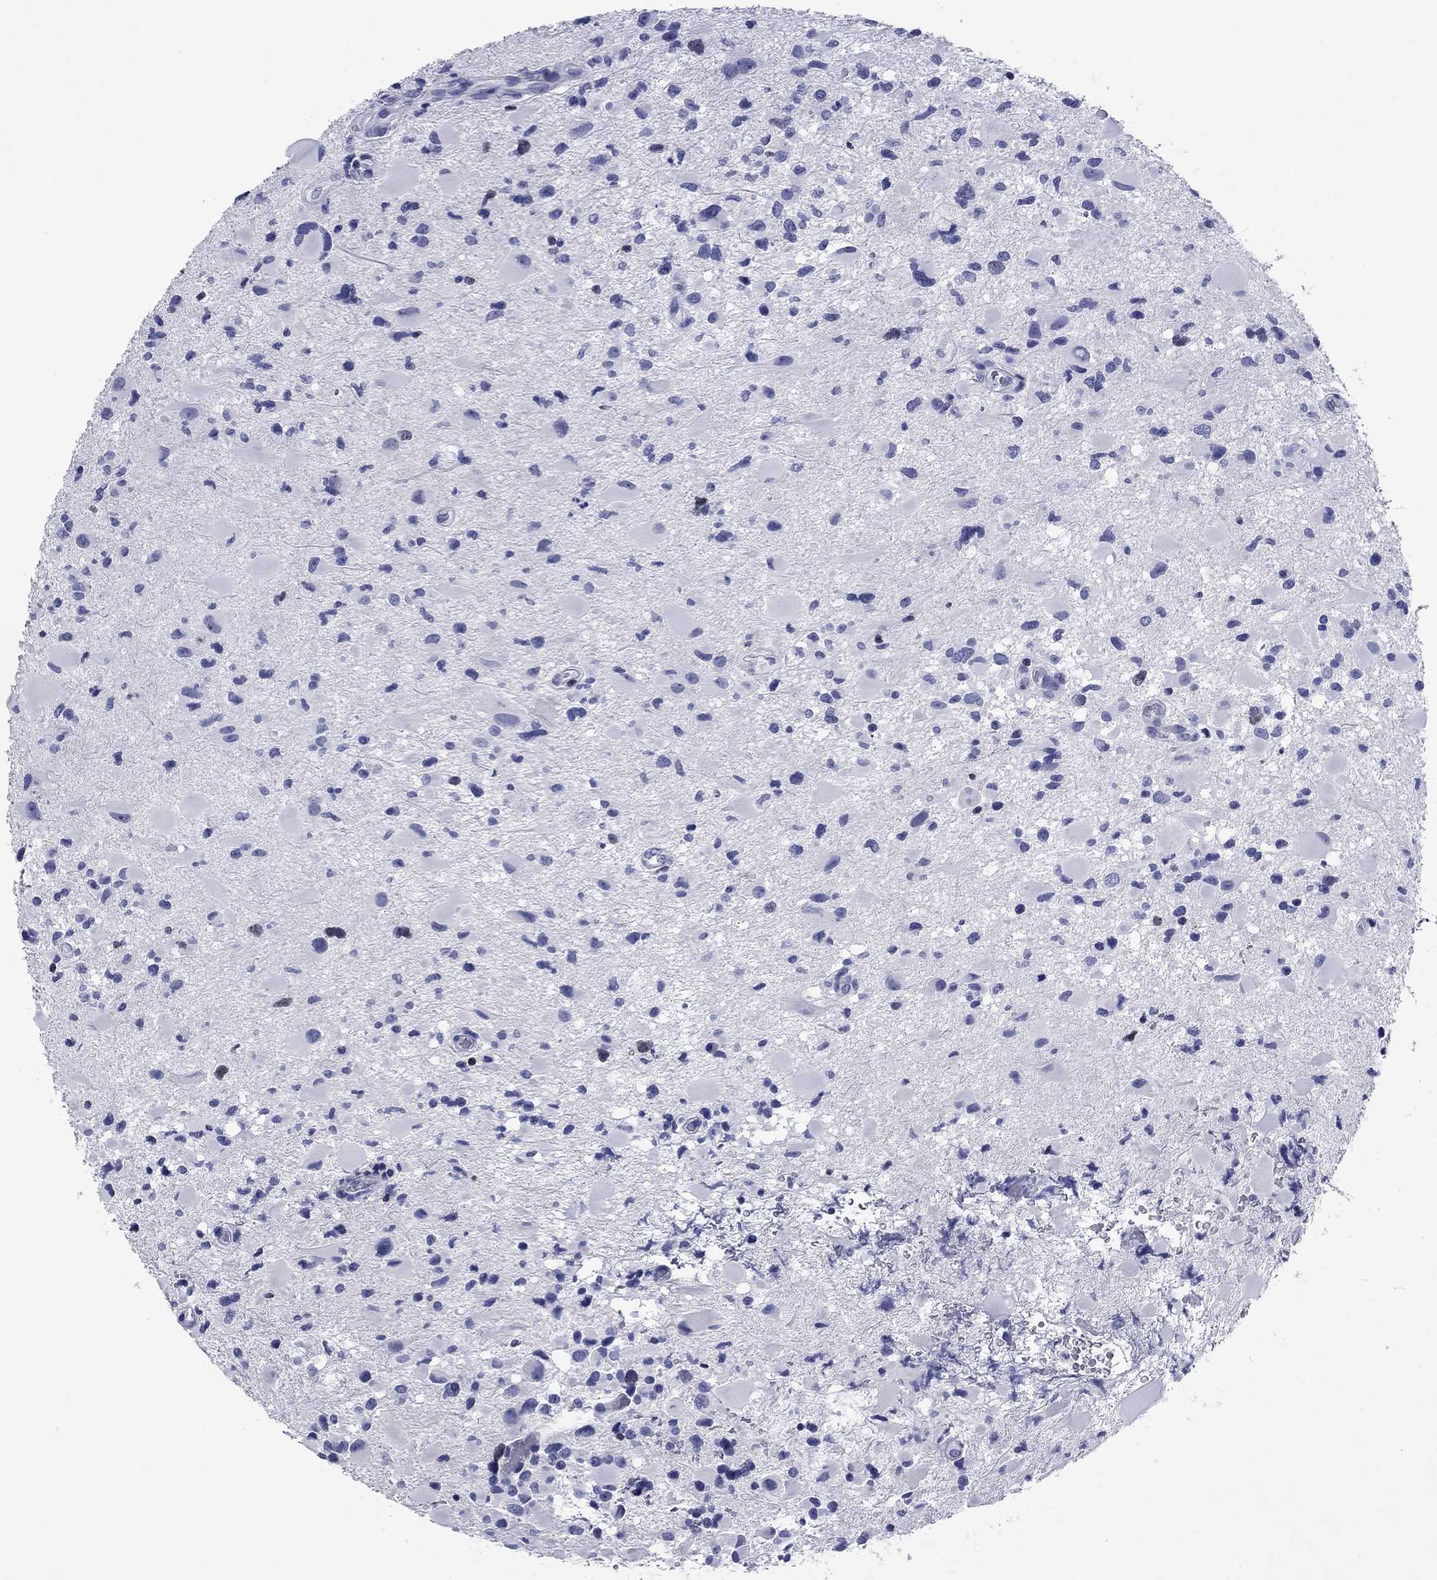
{"staining": {"intensity": "negative", "quantity": "none", "location": "none"}, "tissue": "glioma", "cell_type": "Tumor cells", "image_type": "cancer", "snomed": [{"axis": "morphology", "description": "Glioma, malignant, Low grade"}, {"axis": "topography", "description": "Brain"}], "caption": "A histopathology image of glioma stained for a protein exhibits no brown staining in tumor cells. (Brightfield microscopy of DAB immunohistochemistry at high magnification).", "gene": "GZMK", "patient": {"sex": "female", "age": 32}}